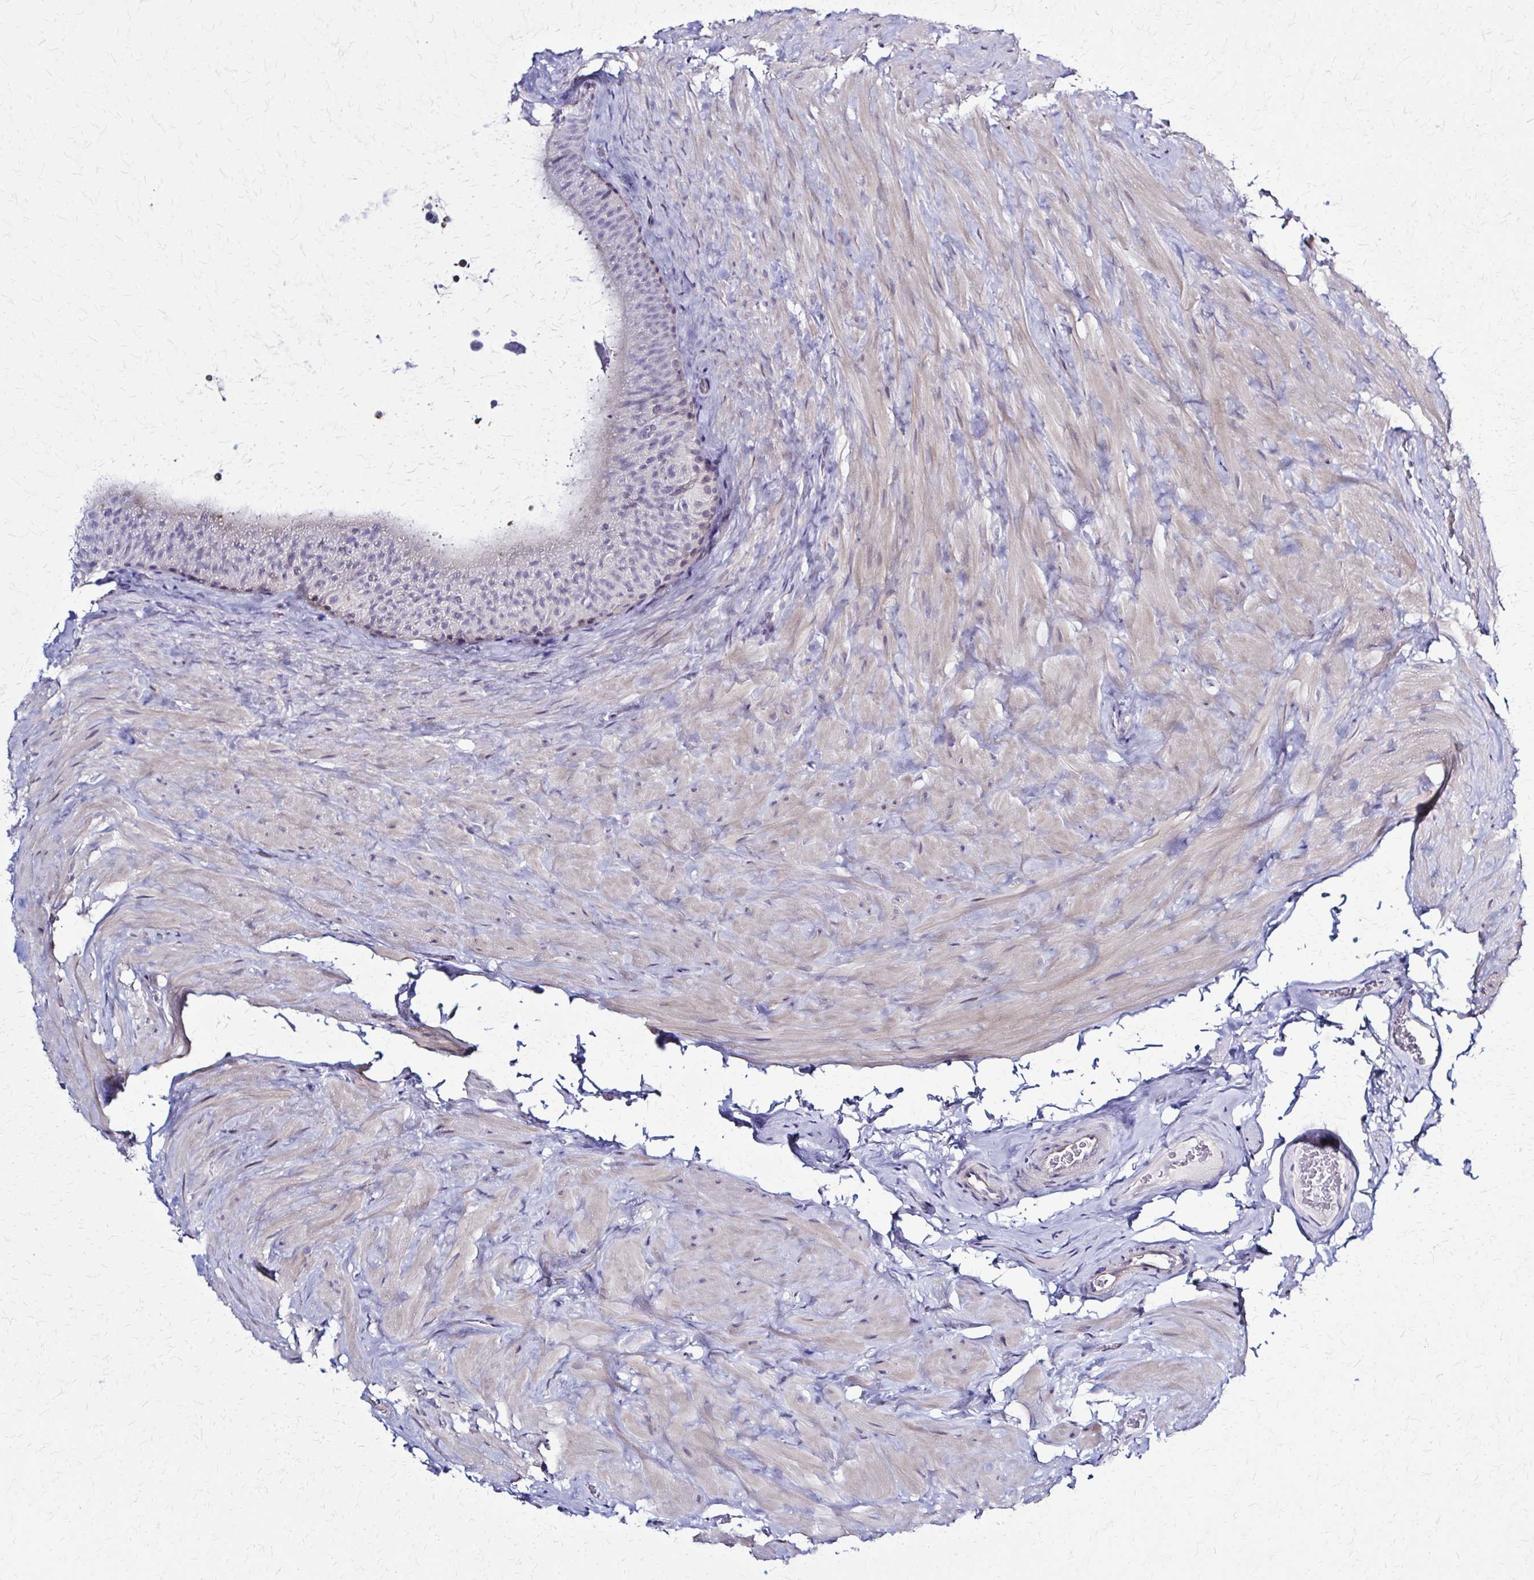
{"staining": {"intensity": "negative", "quantity": "none", "location": "none"}, "tissue": "epididymis", "cell_type": "Glandular cells", "image_type": "normal", "snomed": [{"axis": "morphology", "description": "Normal tissue, NOS"}, {"axis": "topography", "description": "Epididymis, spermatic cord, NOS"}, {"axis": "topography", "description": "Epididymis"}], "caption": "Protein analysis of benign epididymis exhibits no significant positivity in glandular cells. Brightfield microscopy of immunohistochemistry (IHC) stained with DAB (brown) and hematoxylin (blue), captured at high magnification.", "gene": "RHOBTB2", "patient": {"sex": "male", "age": 31}}